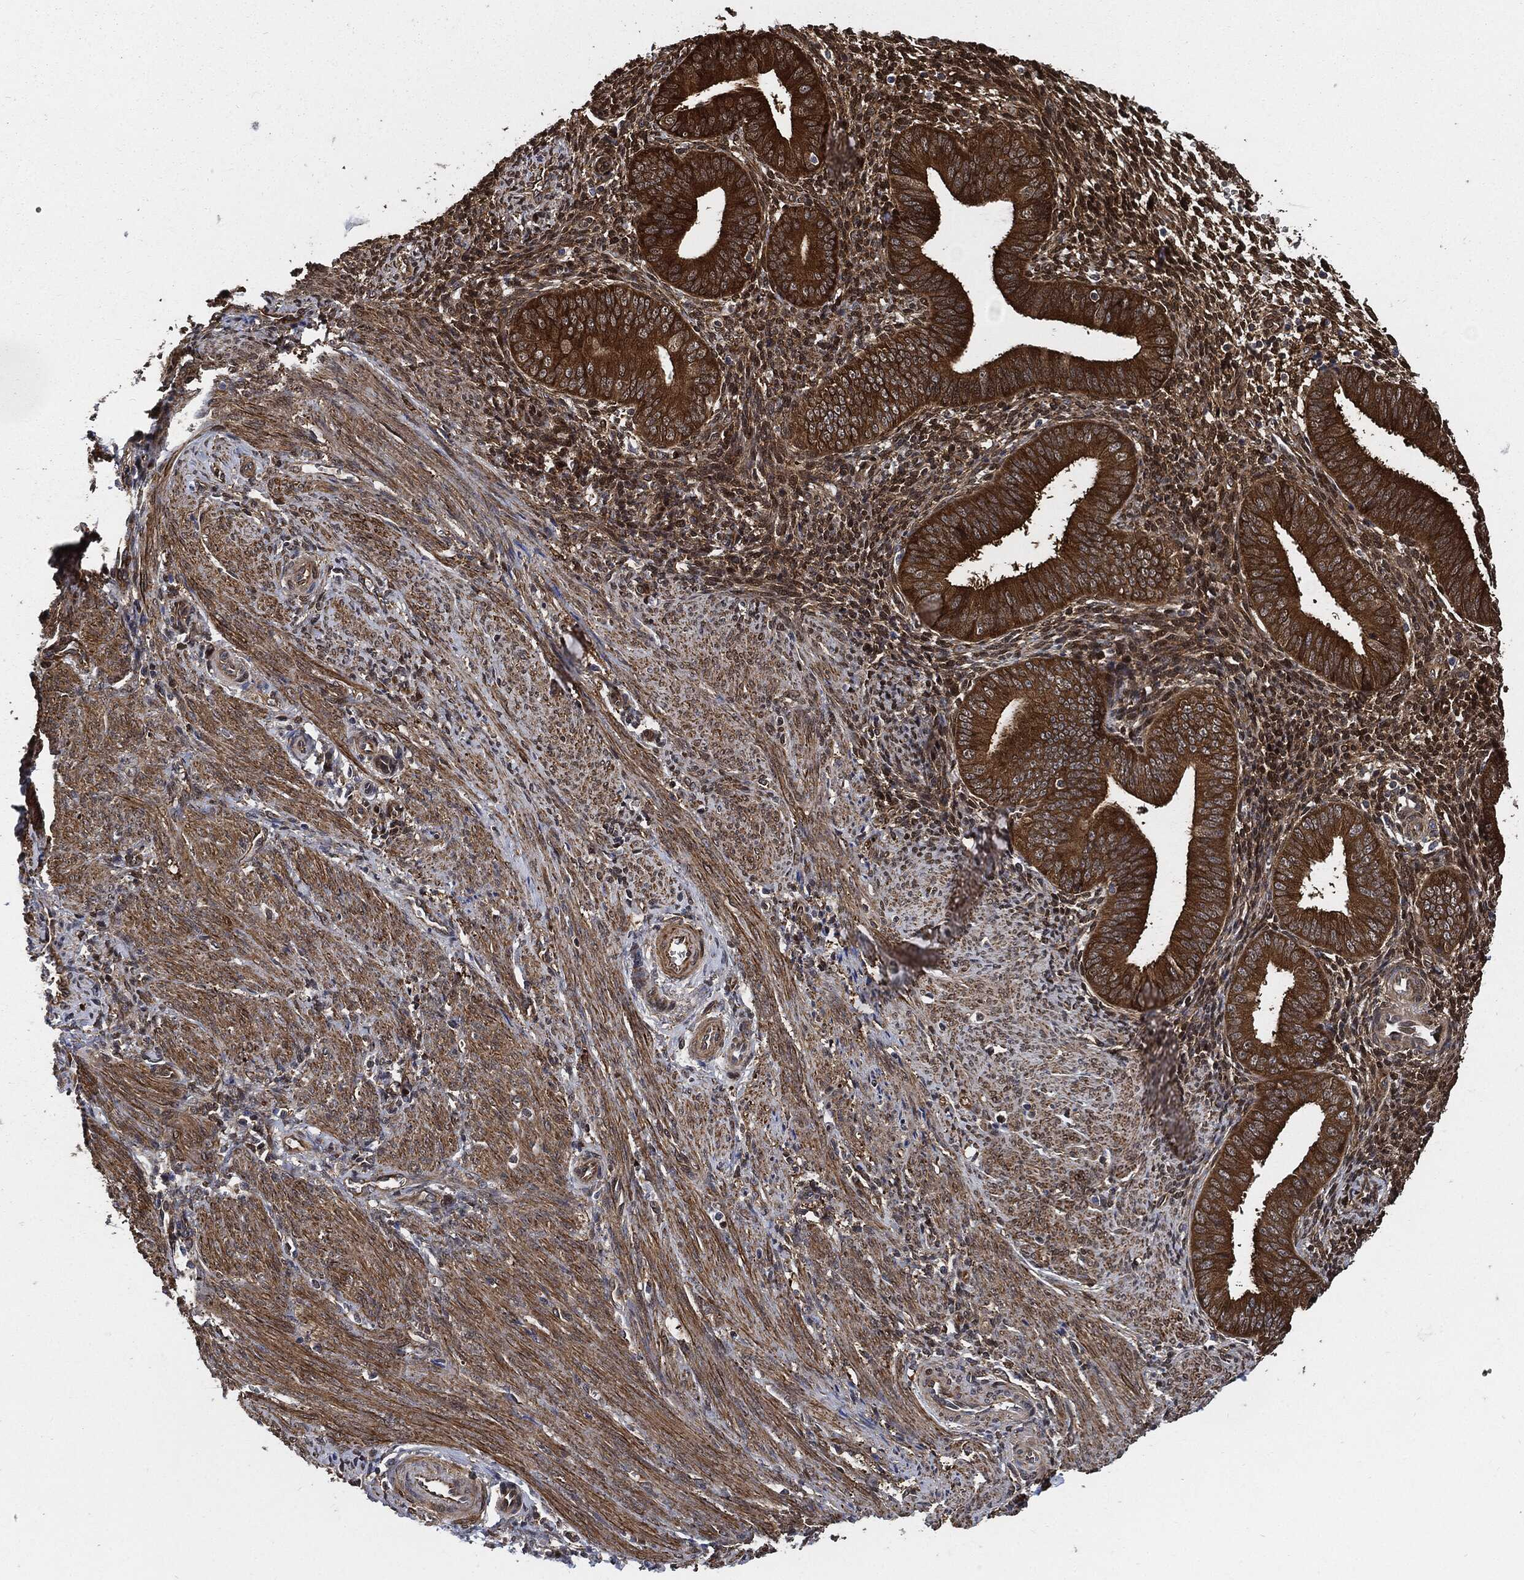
{"staining": {"intensity": "moderate", "quantity": "25%-75%", "location": "cytoplasmic/membranous,nuclear"}, "tissue": "endometrium", "cell_type": "Cells in endometrial stroma", "image_type": "normal", "snomed": [{"axis": "morphology", "description": "Normal tissue, NOS"}, {"axis": "topography", "description": "Endometrium"}], "caption": "A brown stain highlights moderate cytoplasmic/membranous,nuclear expression of a protein in cells in endometrial stroma of unremarkable endometrium.", "gene": "PRDX2", "patient": {"sex": "female", "age": 39}}